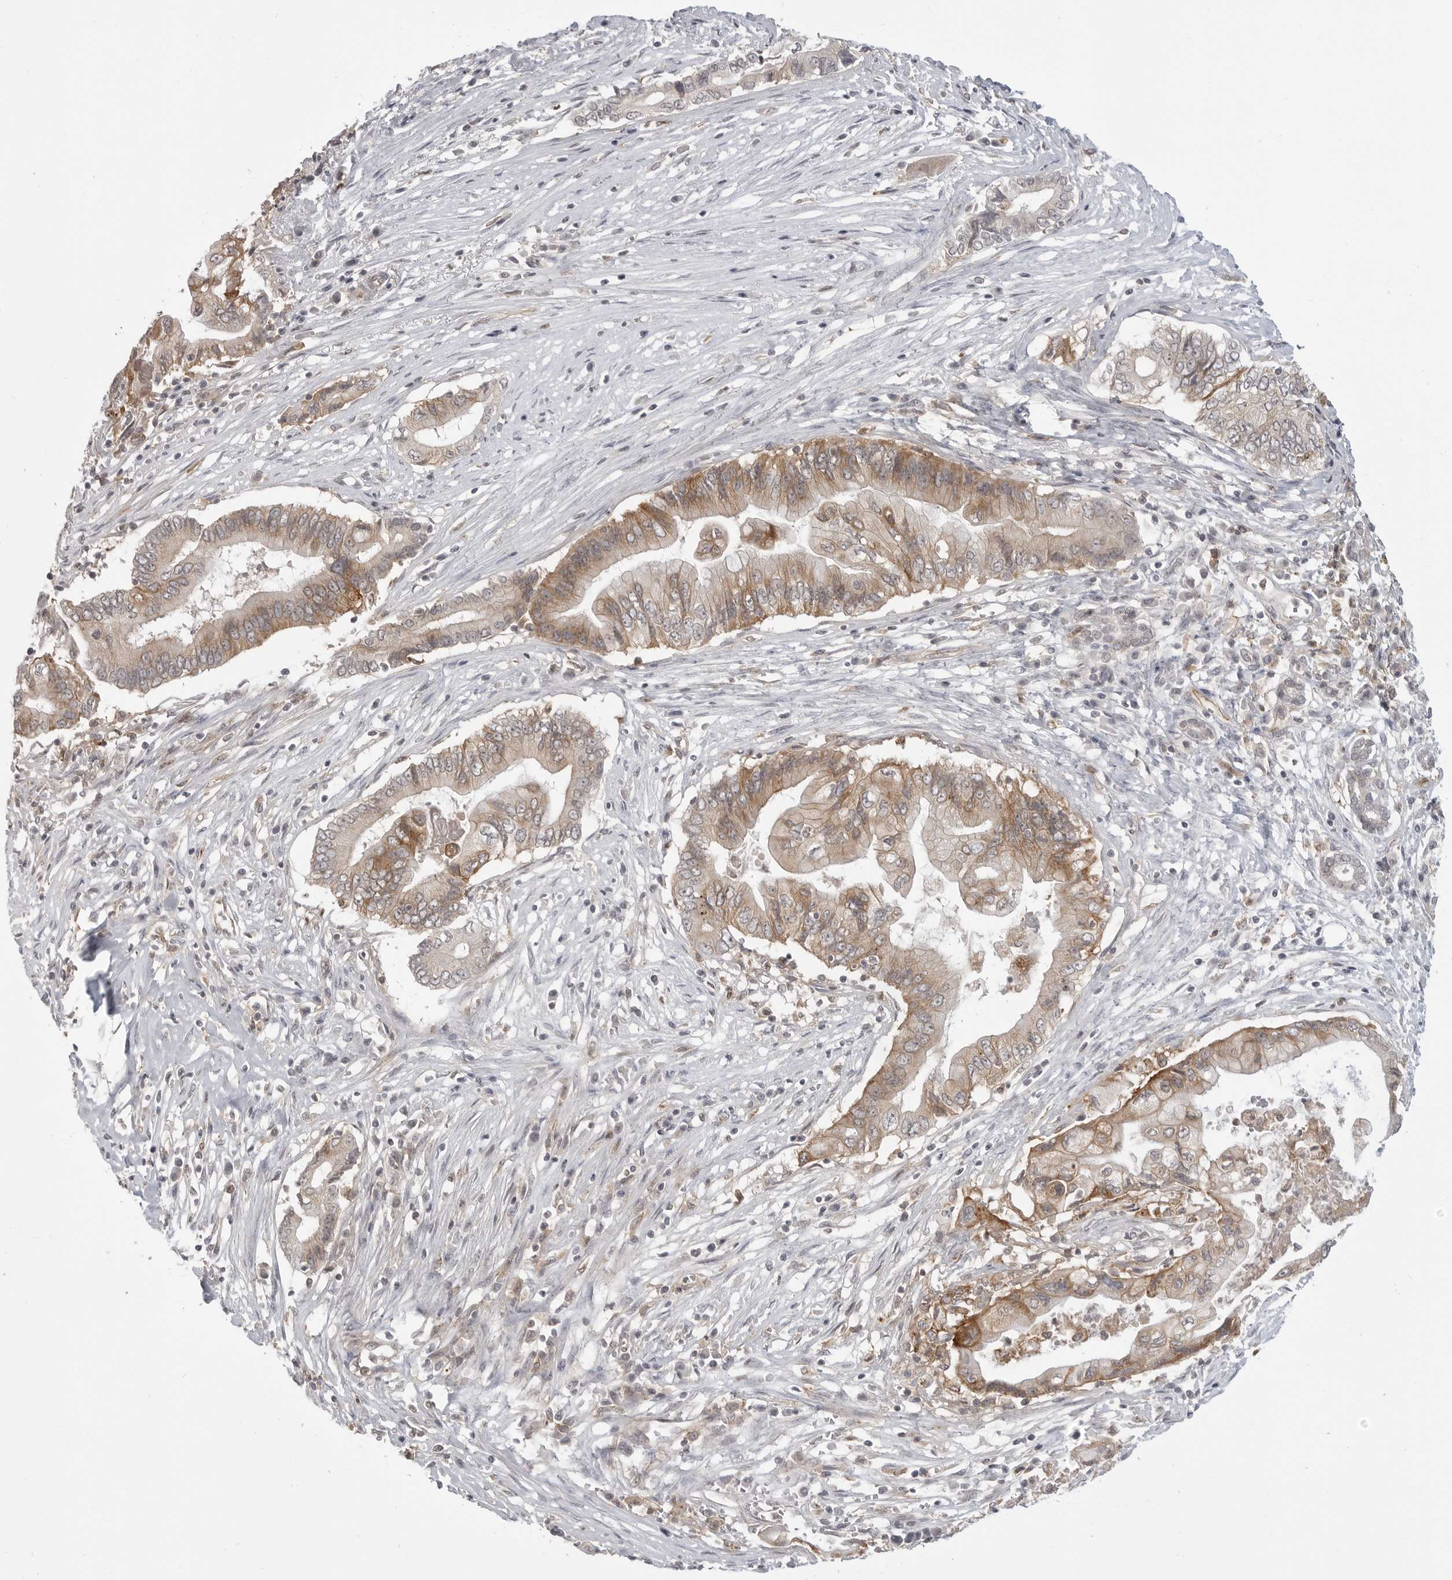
{"staining": {"intensity": "moderate", "quantity": ">75%", "location": "cytoplasmic/membranous"}, "tissue": "pancreatic cancer", "cell_type": "Tumor cells", "image_type": "cancer", "snomed": [{"axis": "morphology", "description": "Adenocarcinoma, NOS"}, {"axis": "topography", "description": "Pancreas"}], "caption": "Protein staining of pancreatic adenocarcinoma tissue demonstrates moderate cytoplasmic/membranous positivity in about >75% of tumor cells. The staining was performed using DAB (3,3'-diaminobenzidine), with brown indicating positive protein expression. Nuclei are stained blue with hematoxylin.", "gene": "IFNGR1", "patient": {"sex": "male", "age": 78}}